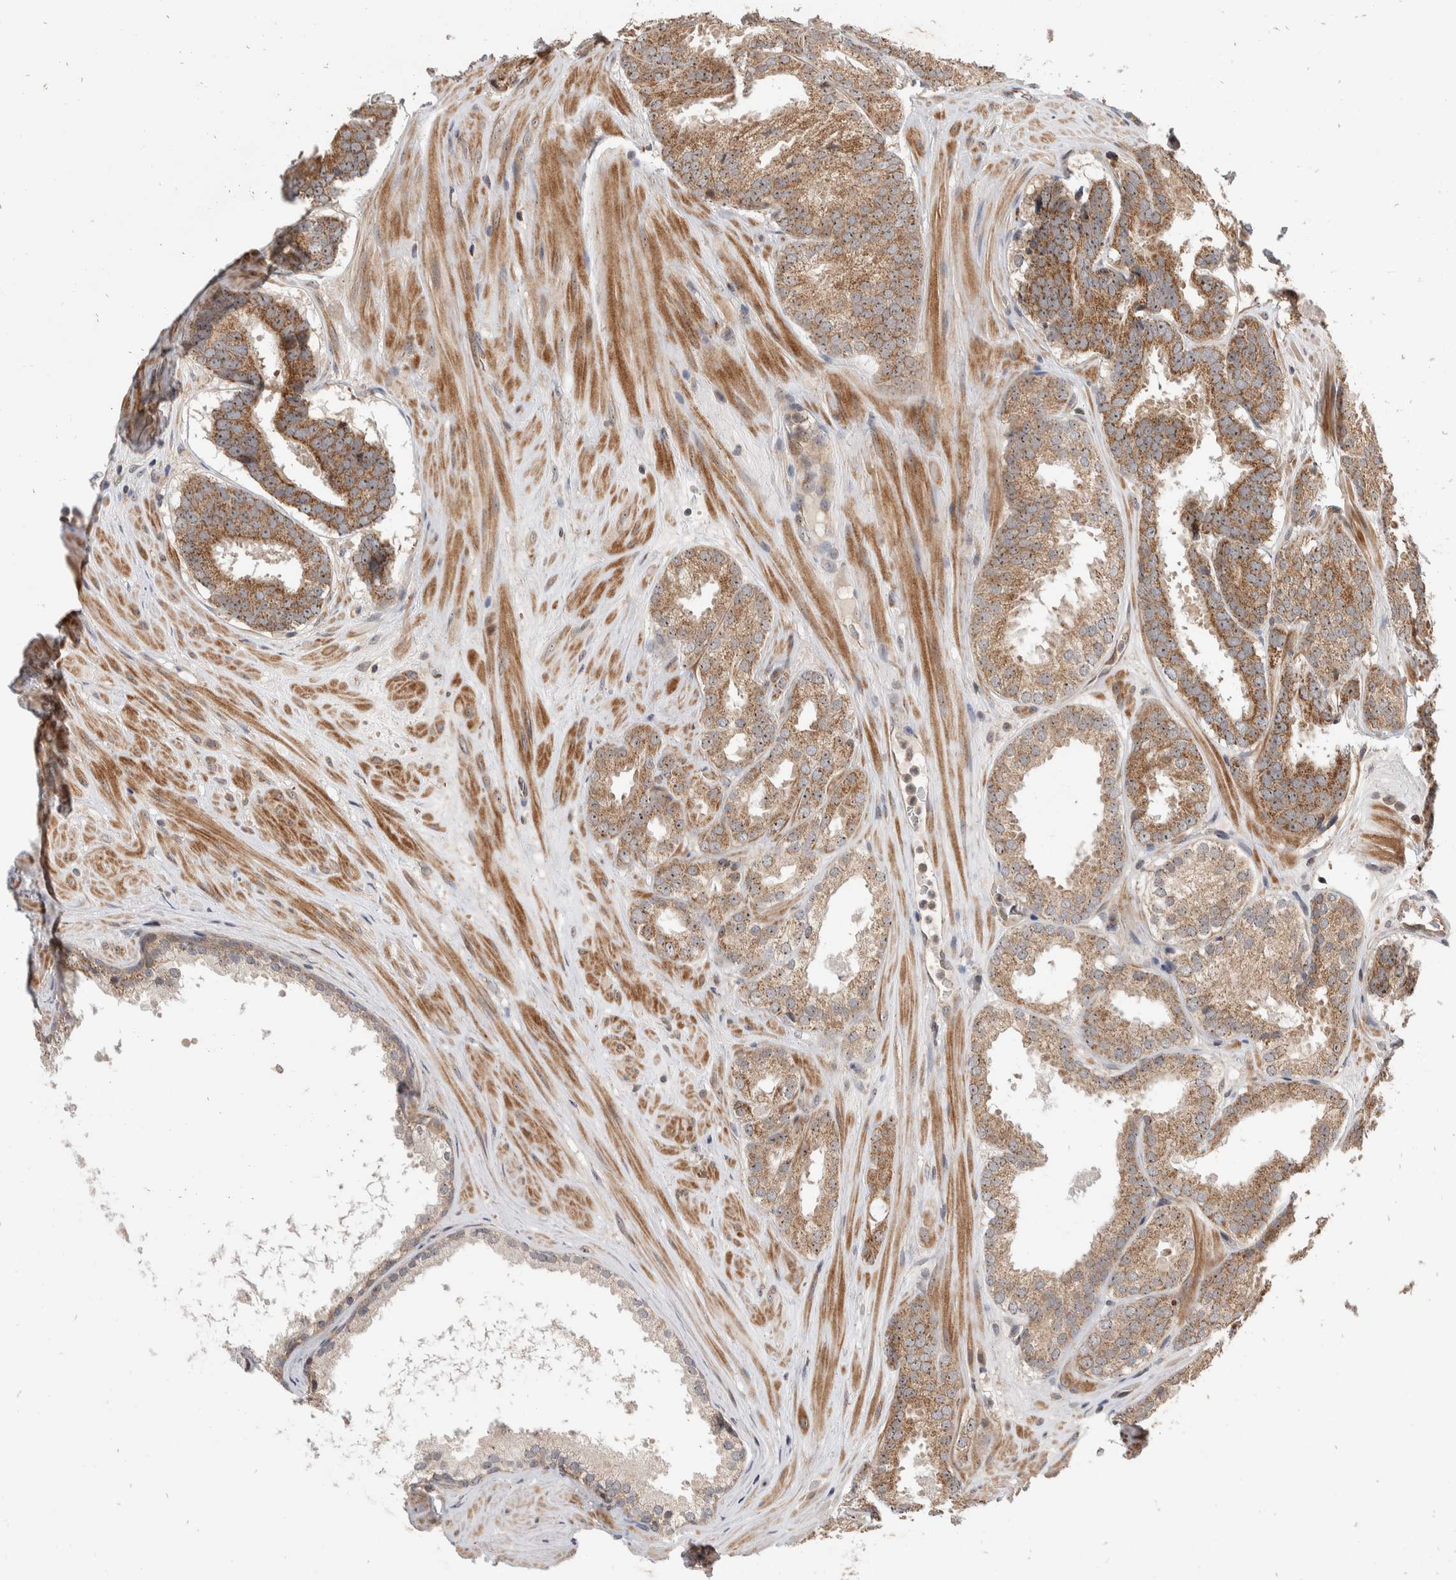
{"staining": {"intensity": "moderate", "quantity": ">75%", "location": "cytoplasmic/membranous"}, "tissue": "prostate cancer", "cell_type": "Tumor cells", "image_type": "cancer", "snomed": [{"axis": "morphology", "description": "Adenocarcinoma, Low grade"}, {"axis": "topography", "description": "Prostate"}], "caption": "Moderate cytoplasmic/membranous expression for a protein is seen in approximately >75% of tumor cells of prostate cancer (low-grade adenocarcinoma) using immunohistochemistry (IHC).", "gene": "ABHD11", "patient": {"sex": "male", "age": 69}}